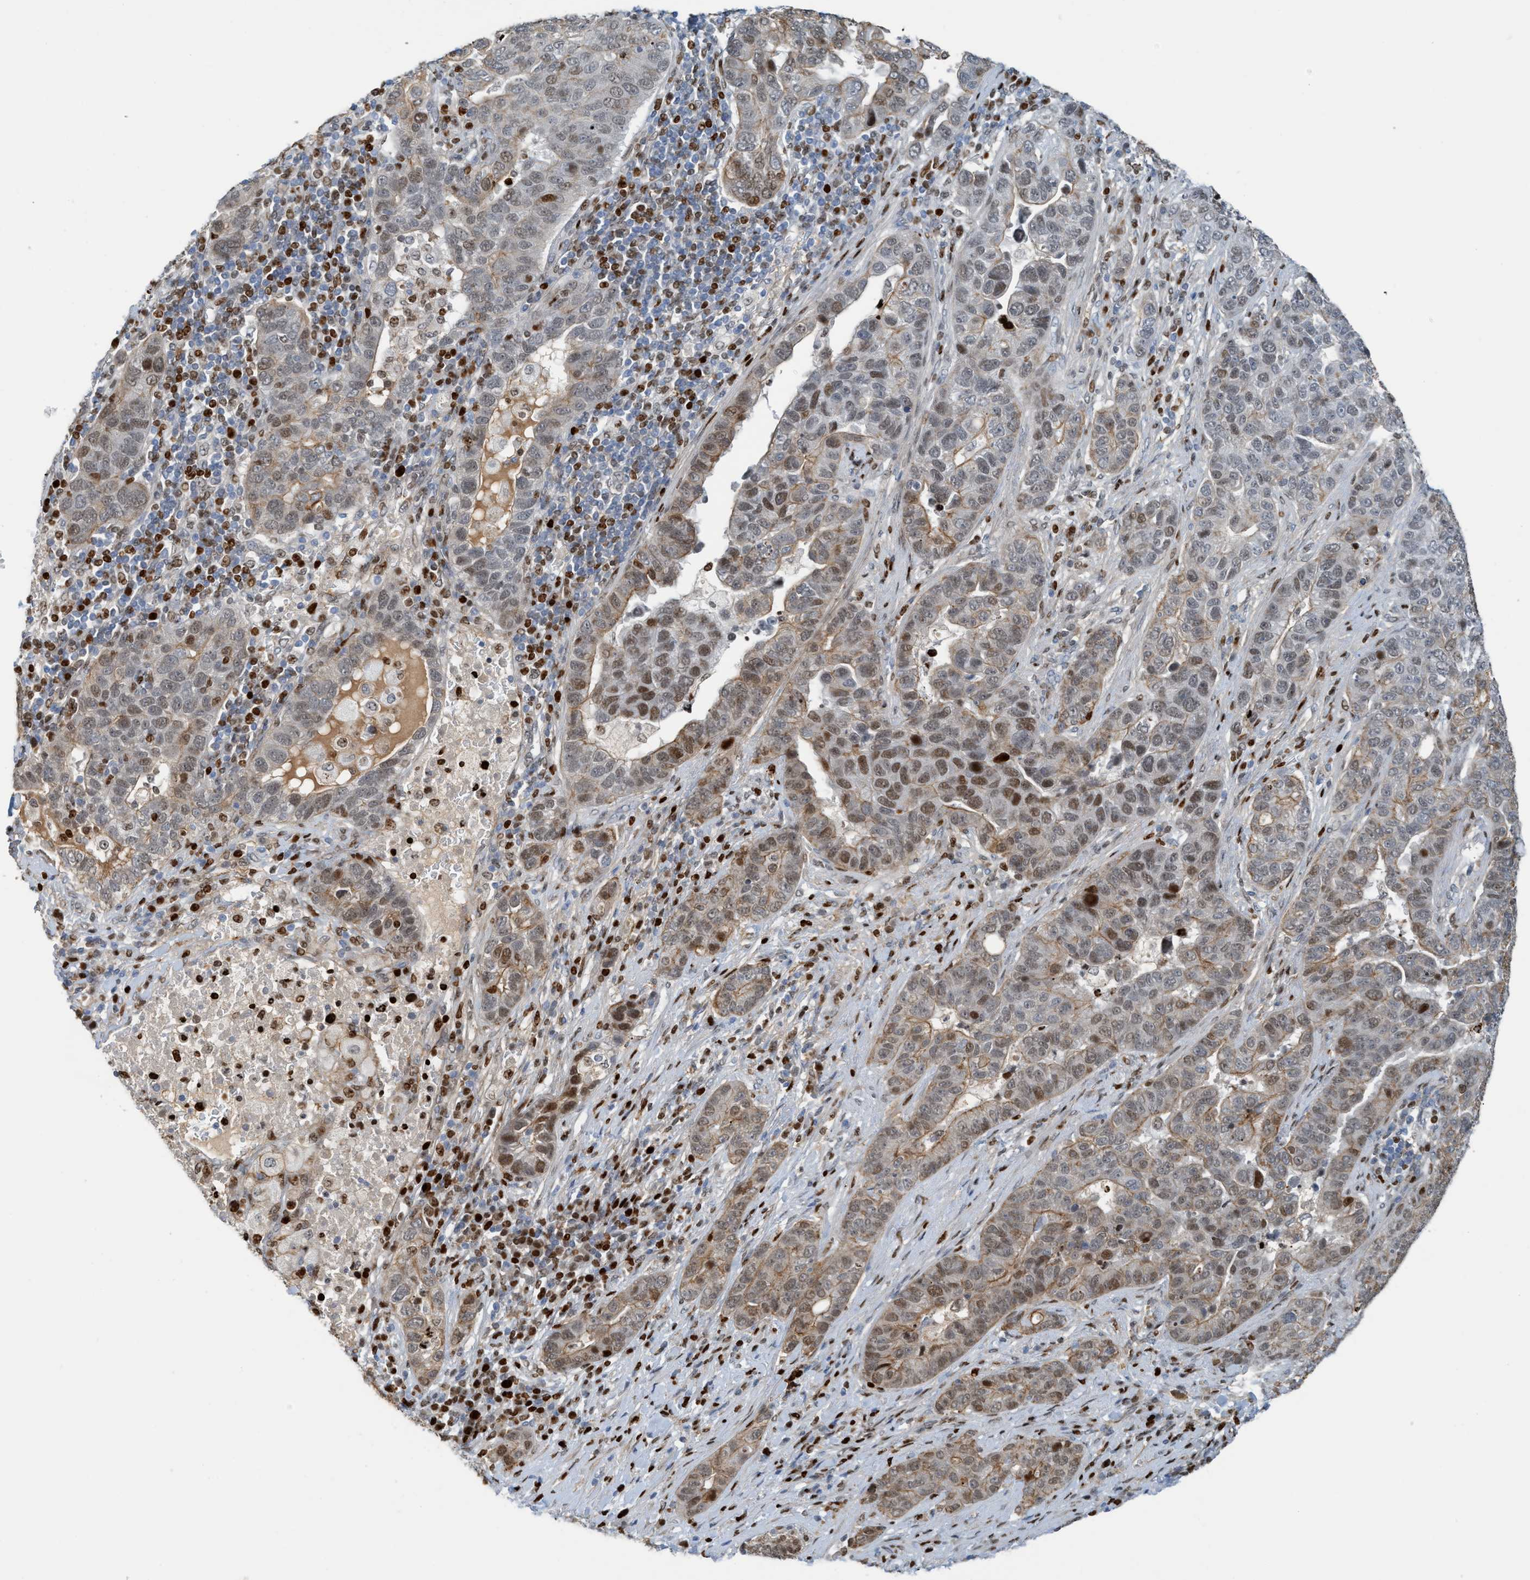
{"staining": {"intensity": "moderate", "quantity": "25%-75%", "location": "nuclear"}, "tissue": "pancreatic cancer", "cell_type": "Tumor cells", "image_type": "cancer", "snomed": [{"axis": "morphology", "description": "Adenocarcinoma, NOS"}, {"axis": "topography", "description": "Pancreas"}], "caption": "This photomicrograph displays IHC staining of pancreatic cancer, with medium moderate nuclear positivity in about 25%-75% of tumor cells.", "gene": "SH3D19", "patient": {"sex": "female", "age": 61}}